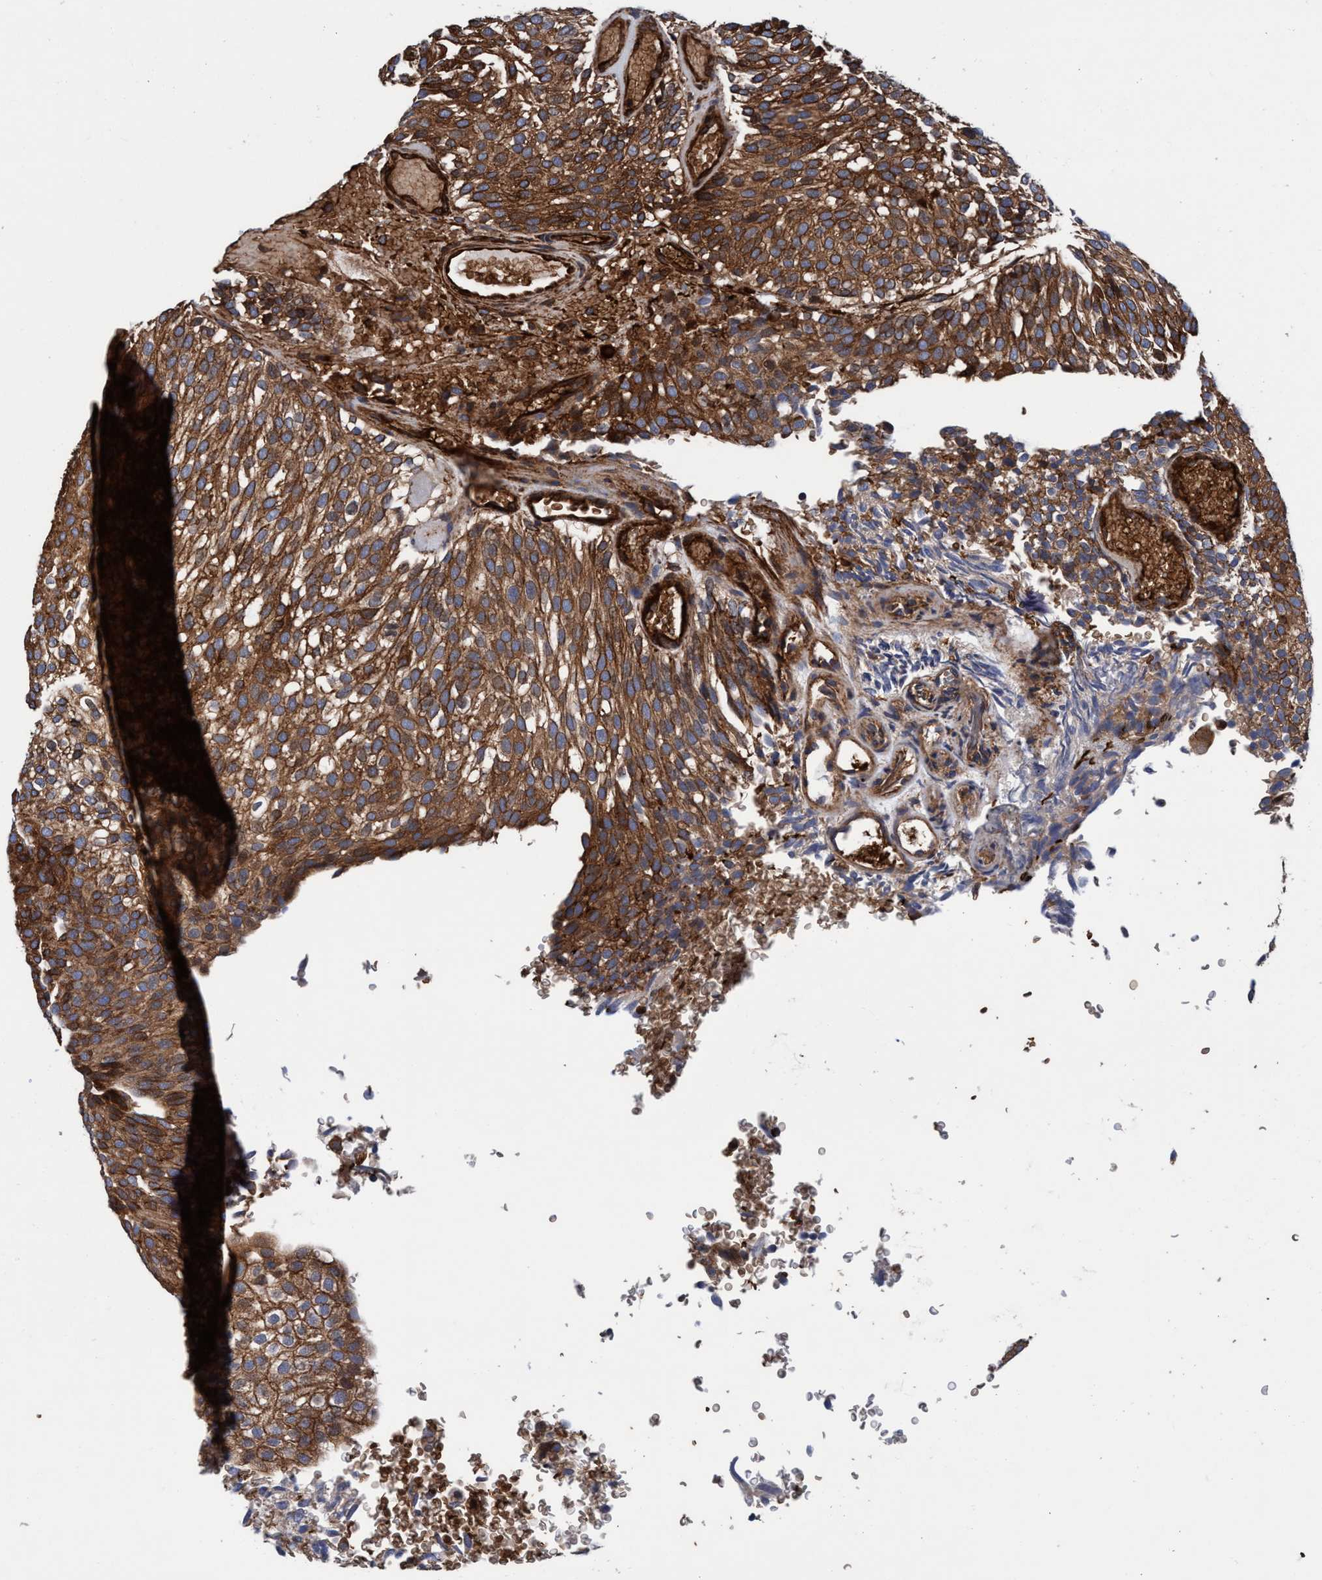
{"staining": {"intensity": "strong", "quantity": ">75%", "location": "cytoplasmic/membranous"}, "tissue": "urothelial cancer", "cell_type": "Tumor cells", "image_type": "cancer", "snomed": [{"axis": "morphology", "description": "Urothelial carcinoma, Low grade"}, {"axis": "topography", "description": "Urinary bladder"}], "caption": "Urothelial carcinoma (low-grade) stained for a protein reveals strong cytoplasmic/membranous positivity in tumor cells. (Stains: DAB (3,3'-diaminobenzidine) in brown, nuclei in blue, Microscopy: brightfield microscopy at high magnification).", "gene": "MCM3AP", "patient": {"sex": "male", "age": 78}}